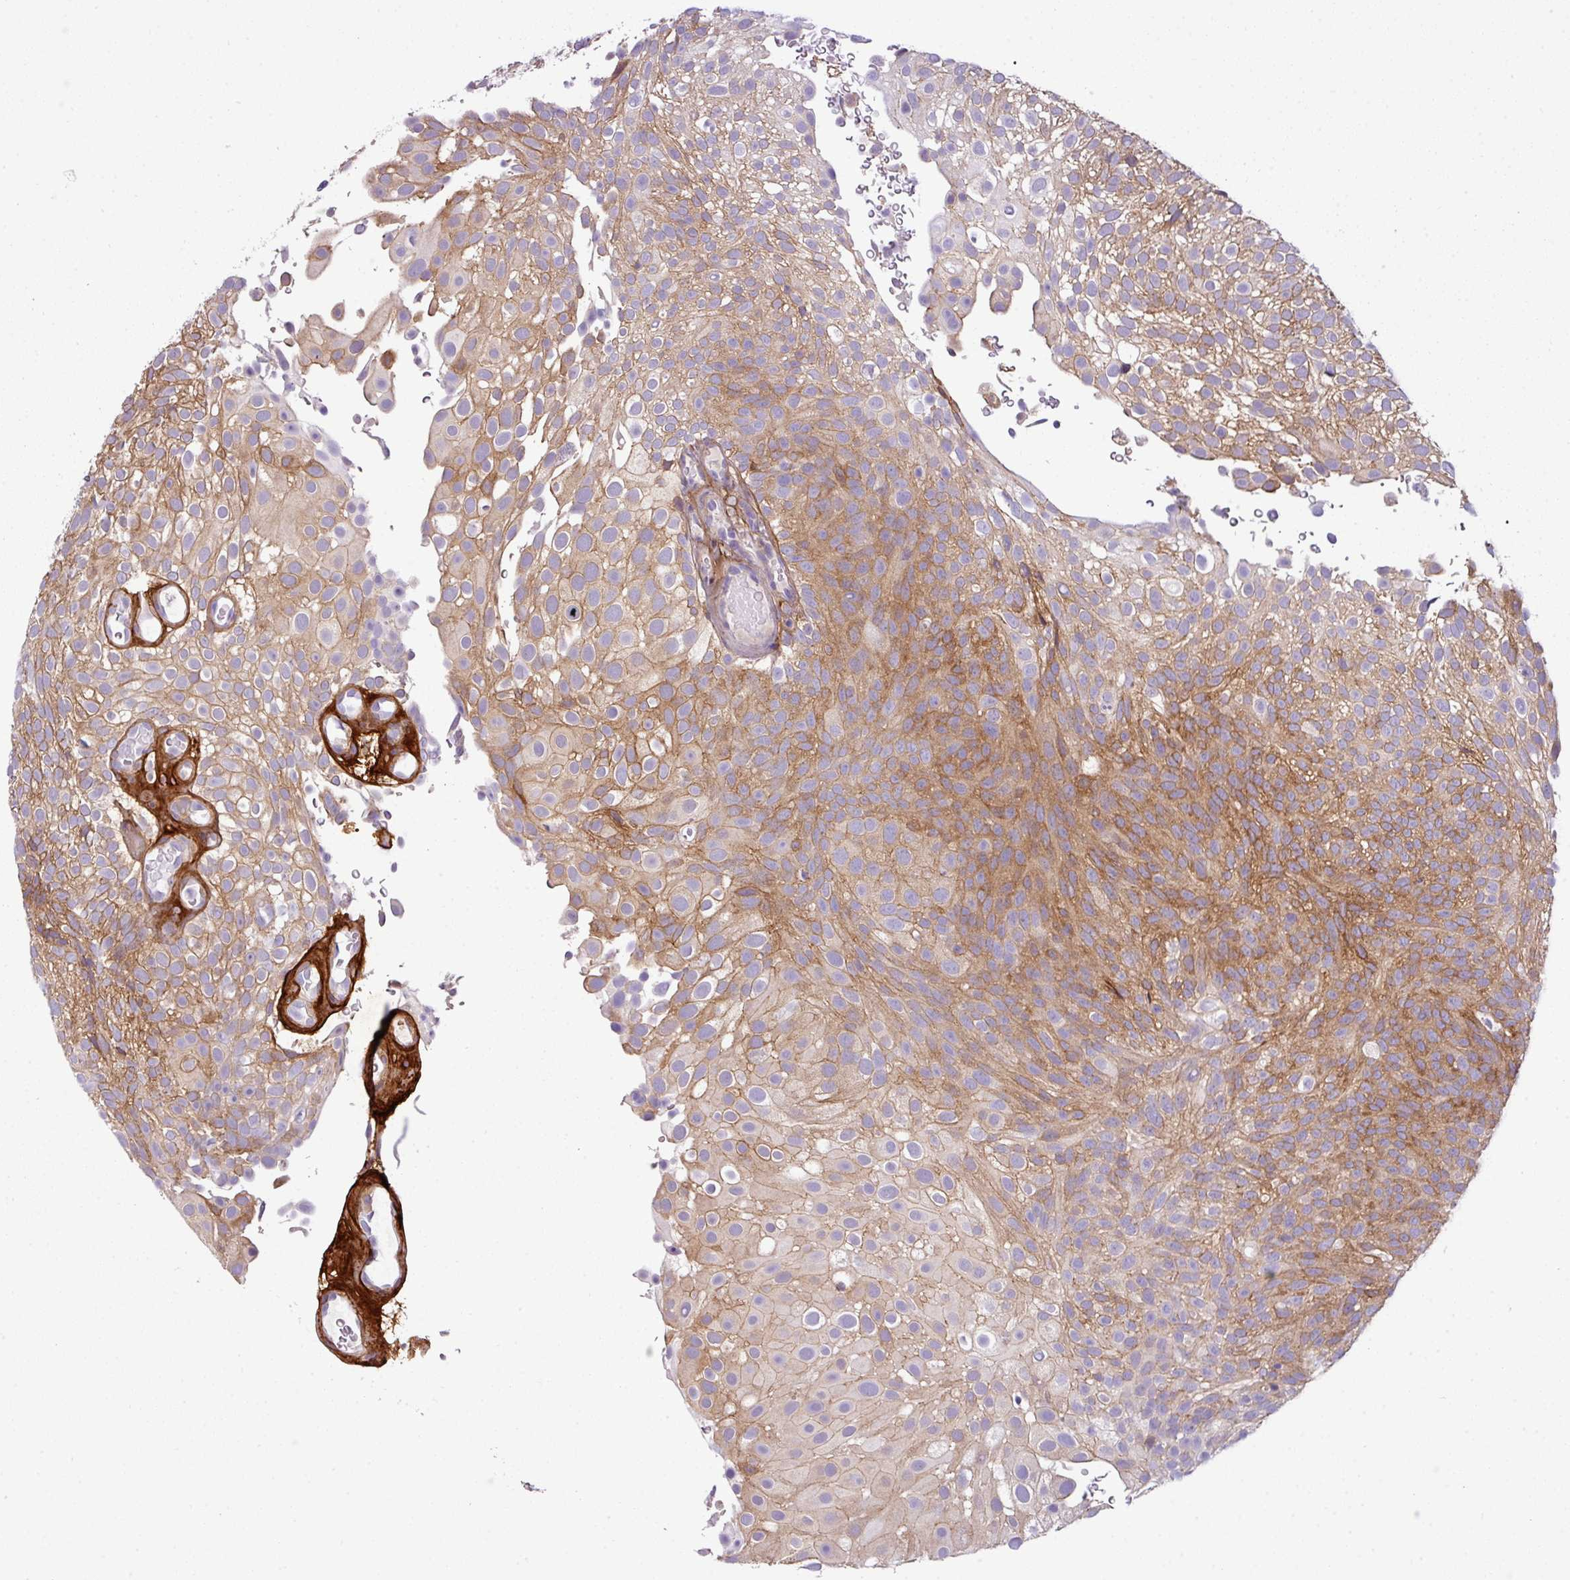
{"staining": {"intensity": "moderate", "quantity": "25%-75%", "location": "cytoplasmic/membranous"}, "tissue": "urothelial cancer", "cell_type": "Tumor cells", "image_type": "cancer", "snomed": [{"axis": "morphology", "description": "Urothelial carcinoma, Low grade"}, {"axis": "topography", "description": "Urinary bladder"}], "caption": "A high-resolution image shows immunohistochemistry (IHC) staining of low-grade urothelial carcinoma, which demonstrates moderate cytoplasmic/membranous expression in approximately 25%-75% of tumor cells.", "gene": "PARD6G", "patient": {"sex": "male", "age": 78}}